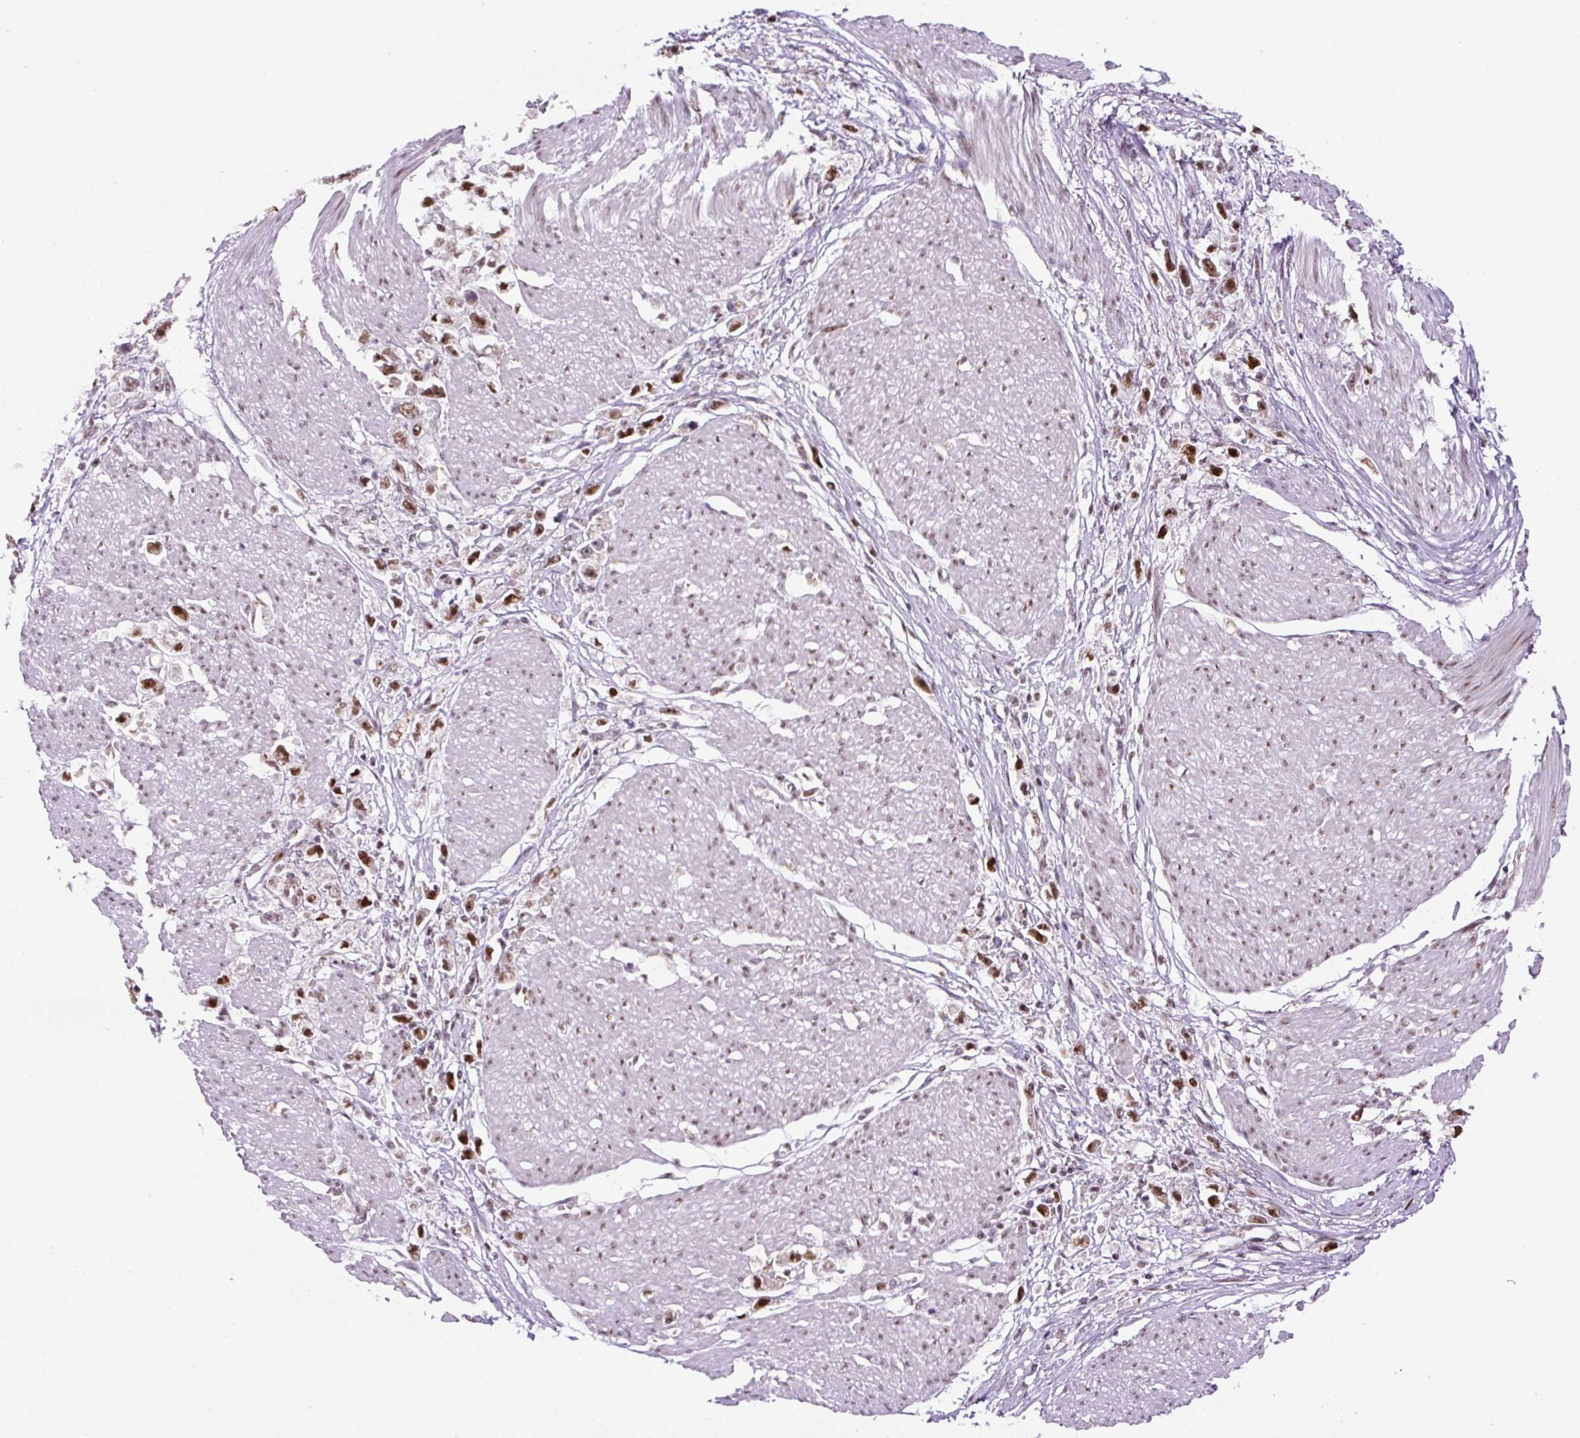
{"staining": {"intensity": "moderate", "quantity": ">75%", "location": "nuclear"}, "tissue": "stomach cancer", "cell_type": "Tumor cells", "image_type": "cancer", "snomed": [{"axis": "morphology", "description": "Adenocarcinoma, NOS"}, {"axis": "topography", "description": "Stomach"}], "caption": "A micrograph of stomach adenocarcinoma stained for a protein displays moderate nuclear brown staining in tumor cells.", "gene": "TAF1A", "patient": {"sex": "female", "age": 59}}